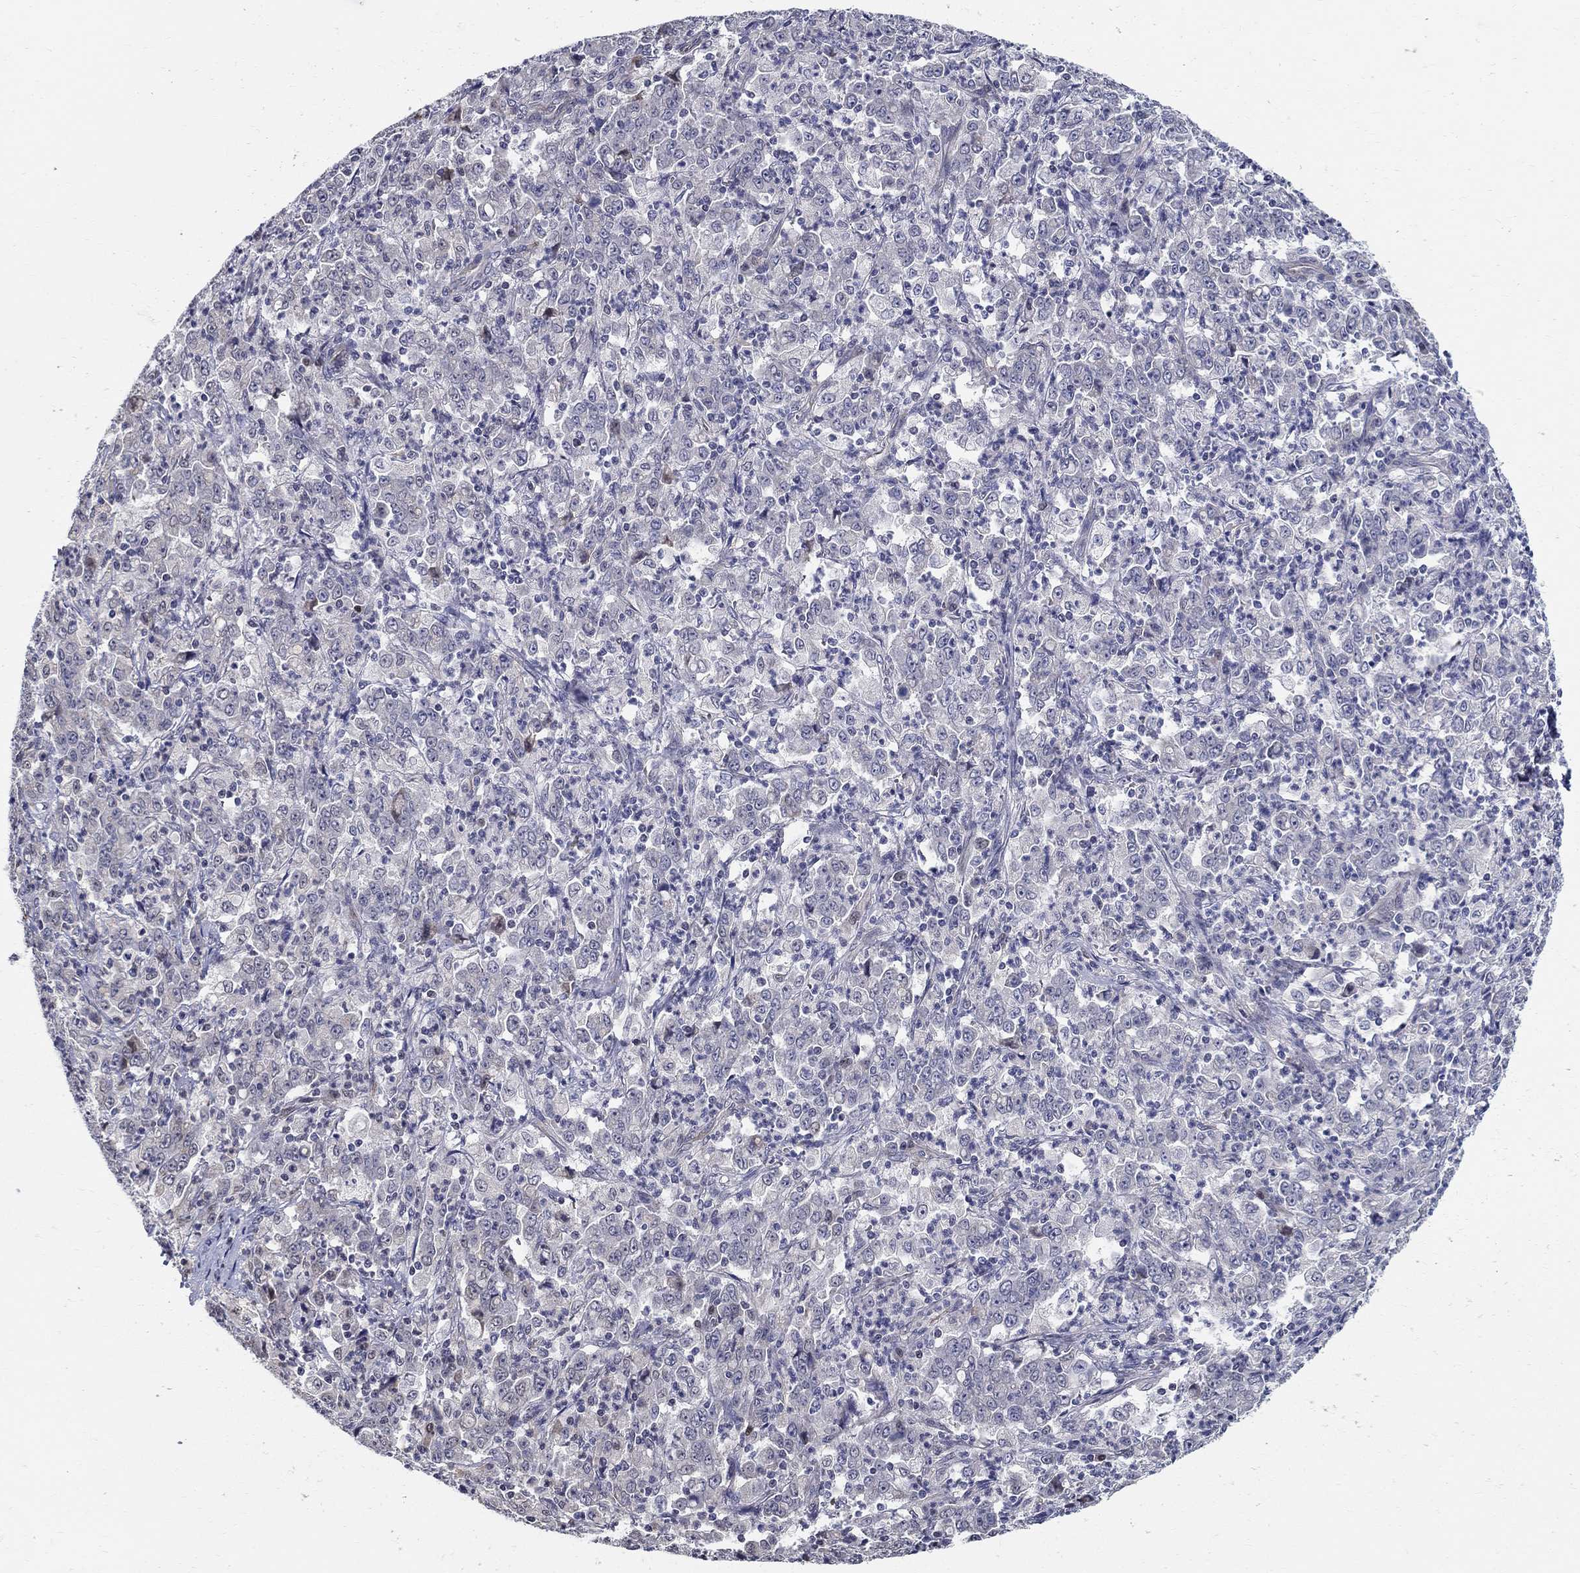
{"staining": {"intensity": "negative", "quantity": "none", "location": "none"}, "tissue": "stomach cancer", "cell_type": "Tumor cells", "image_type": "cancer", "snomed": [{"axis": "morphology", "description": "Adenocarcinoma, NOS"}, {"axis": "topography", "description": "Stomach, lower"}], "caption": "This is an immunohistochemistry micrograph of stomach cancer (adenocarcinoma). There is no expression in tumor cells.", "gene": "C16orf46", "patient": {"sex": "female", "age": 71}}